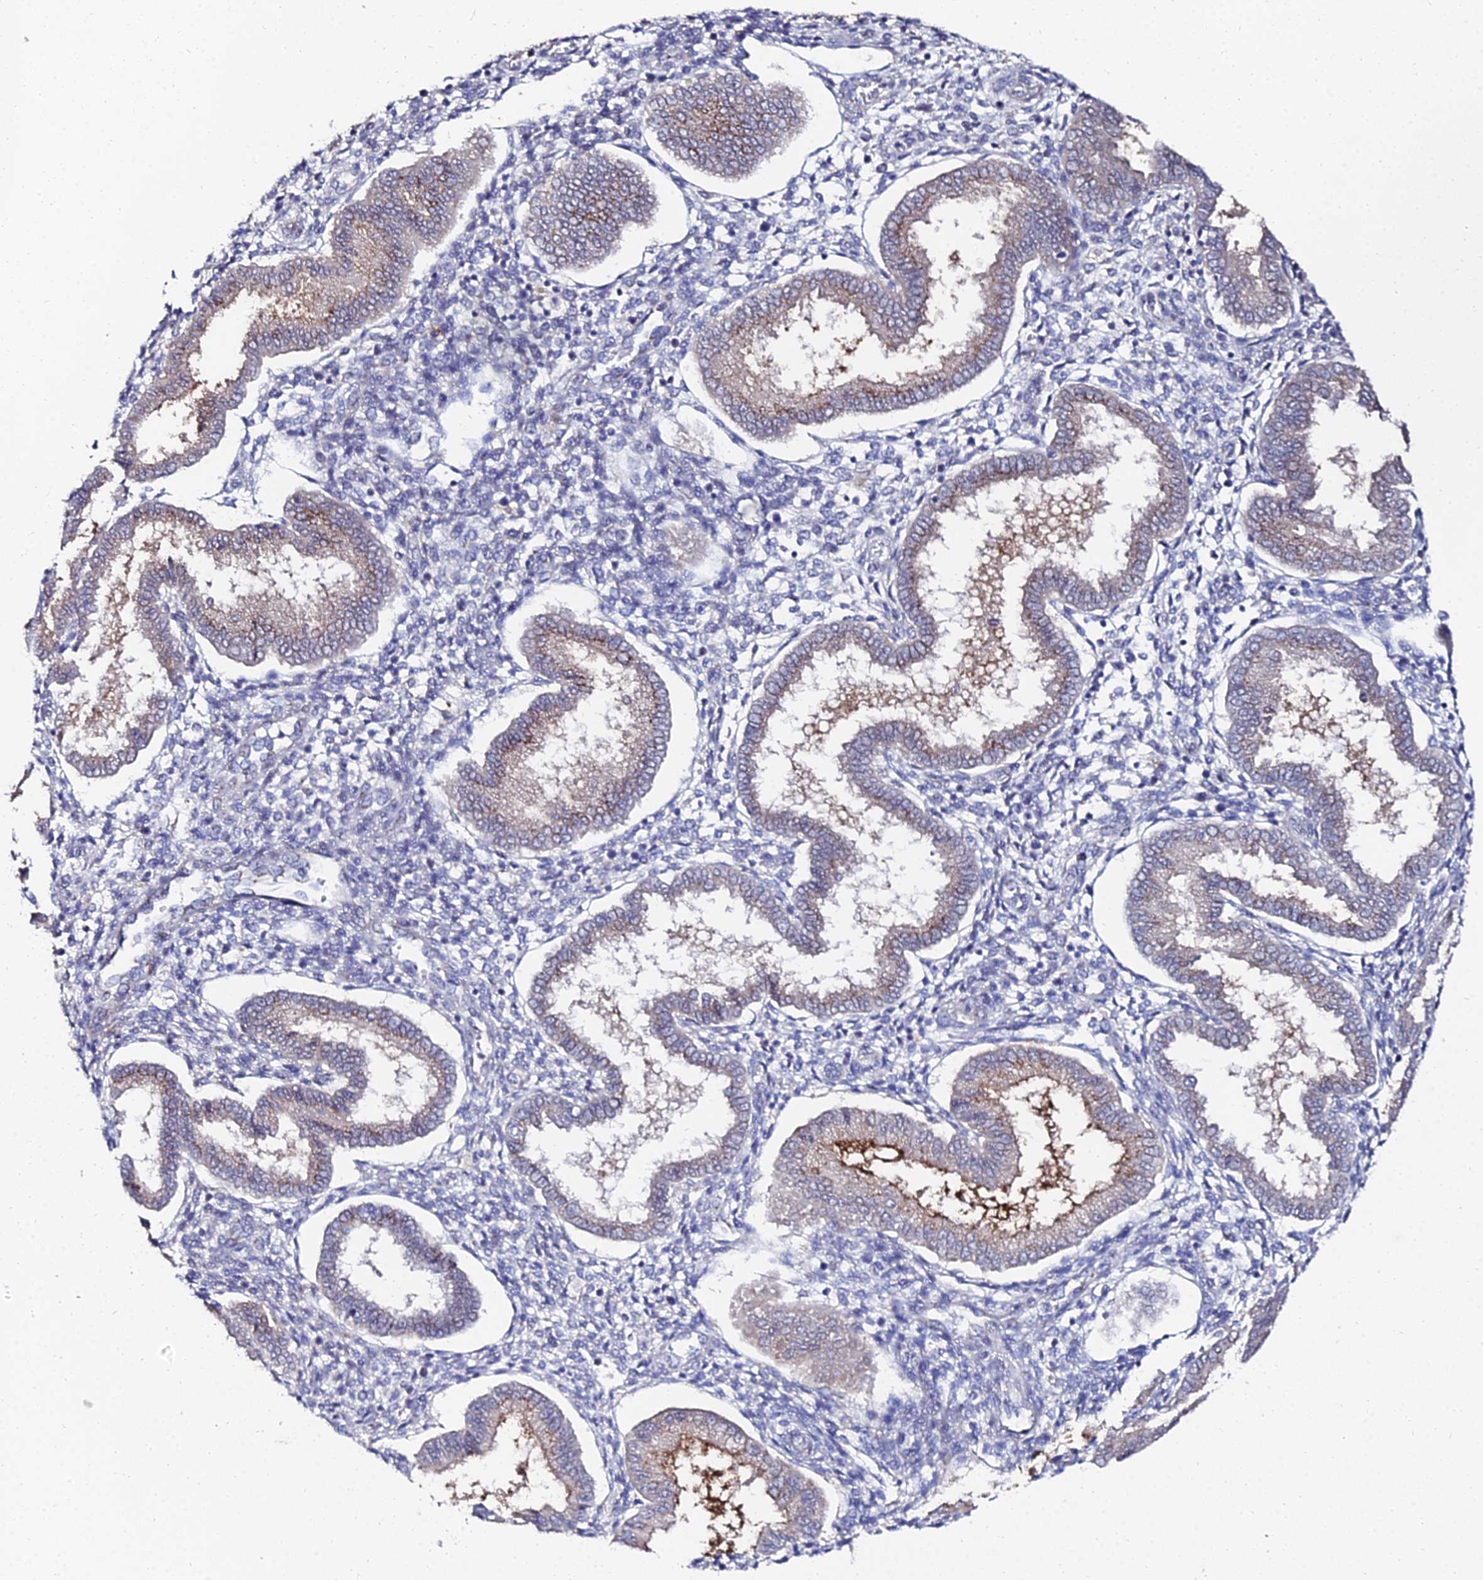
{"staining": {"intensity": "weak", "quantity": "25%-75%", "location": "cytoplasmic/membranous"}, "tissue": "endometrium", "cell_type": "Cells in endometrial stroma", "image_type": "normal", "snomed": [{"axis": "morphology", "description": "Normal tissue, NOS"}, {"axis": "topography", "description": "Endometrium"}], "caption": "High-power microscopy captured an IHC image of normal endometrium, revealing weak cytoplasmic/membranous positivity in about 25%-75% of cells in endometrial stroma.", "gene": "BORCS8", "patient": {"sex": "female", "age": 24}}